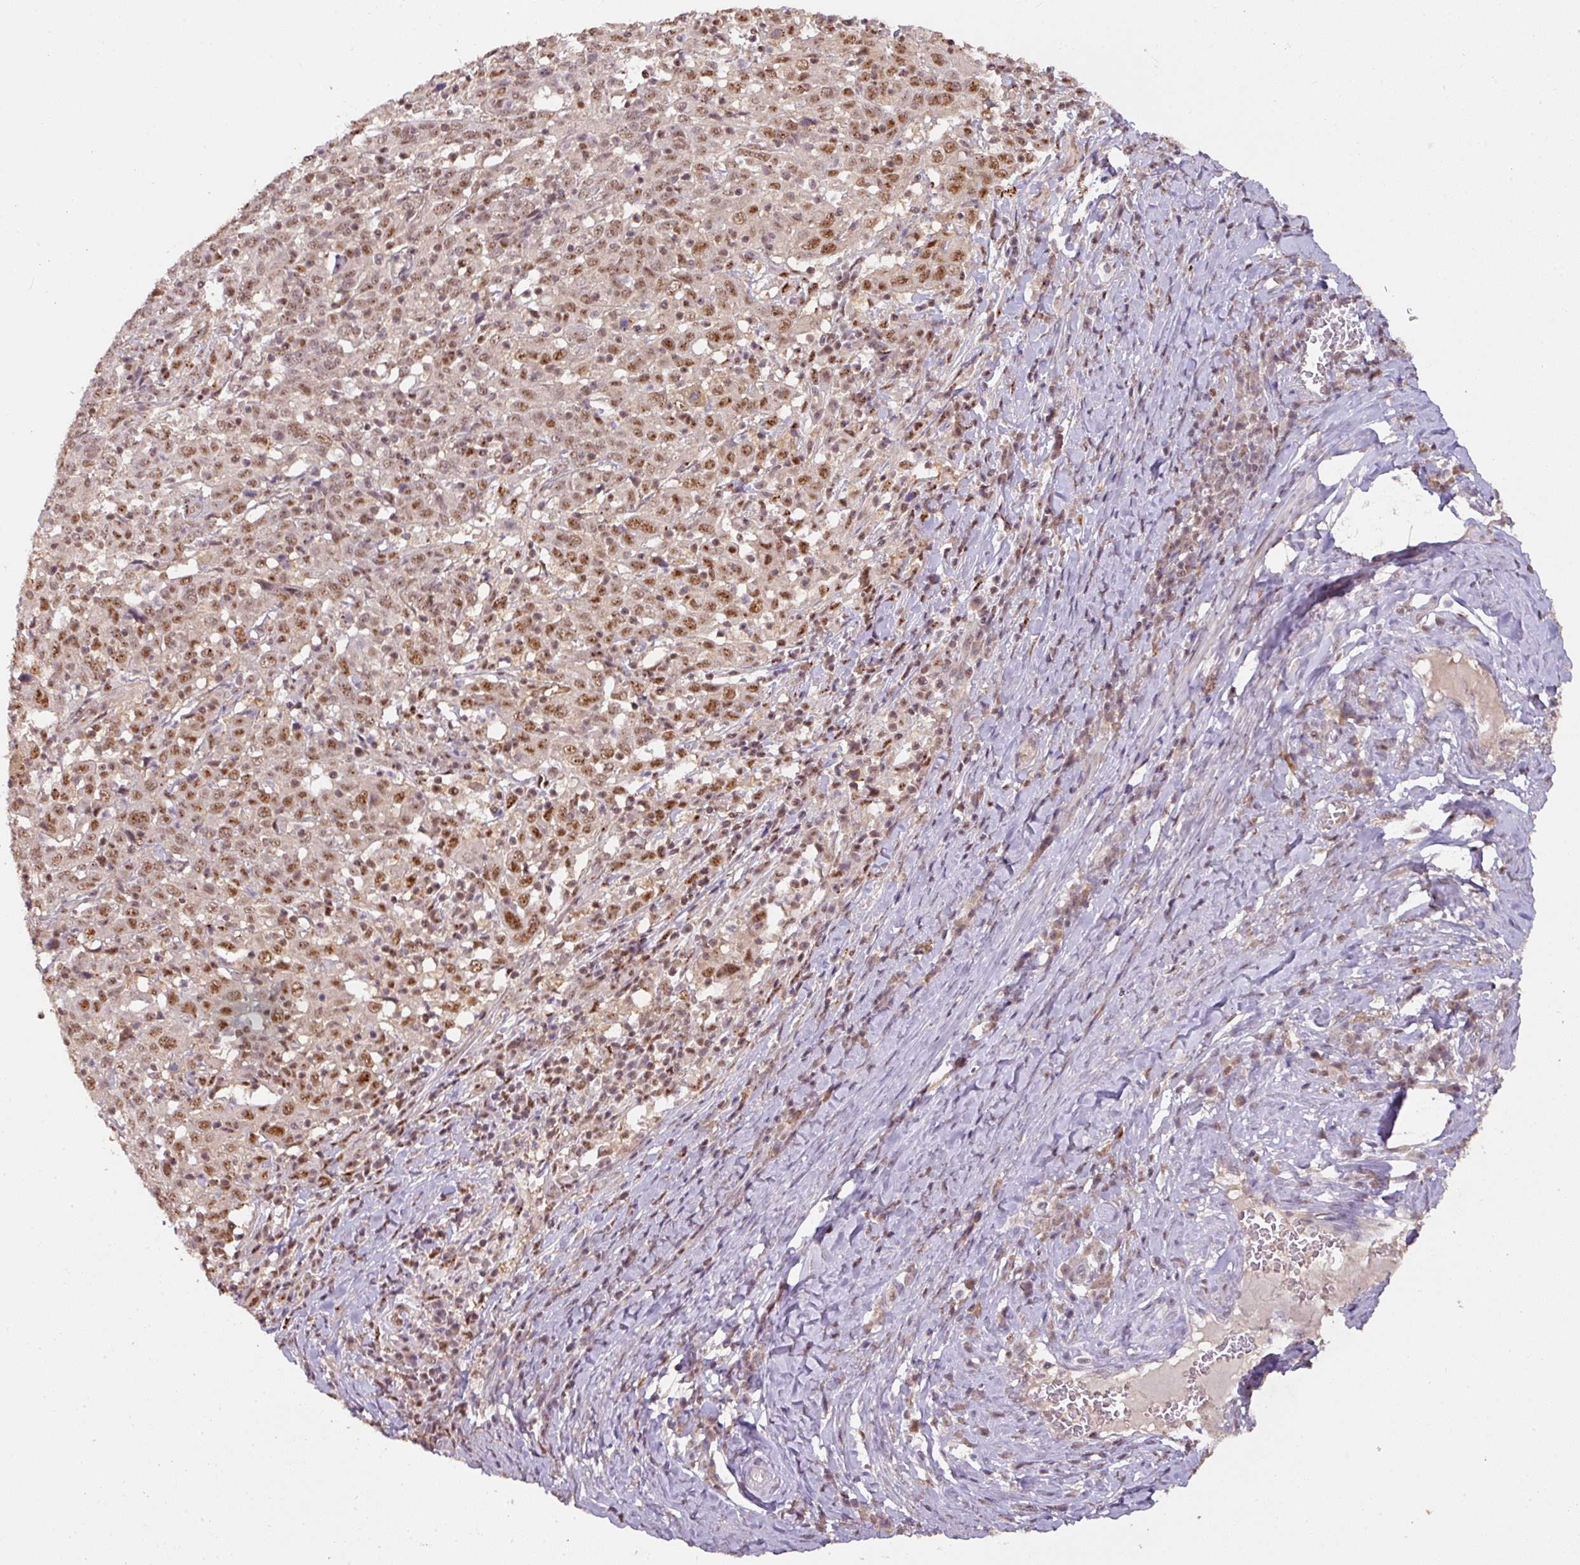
{"staining": {"intensity": "moderate", "quantity": ">75%", "location": "nuclear"}, "tissue": "cervical cancer", "cell_type": "Tumor cells", "image_type": "cancer", "snomed": [{"axis": "morphology", "description": "Squamous cell carcinoma, NOS"}, {"axis": "topography", "description": "Cervix"}], "caption": "Immunohistochemistry (IHC) image of neoplastic tissue: cervical cancer stained using immunohistochemistry (IHC) reveals medium levels of moderate protein expression localized specifically in the nuclear of tumor cells, appearing as a nuclear brown color.", "gene": "RANBP9", "patient": {"sex": "female", "age": 46}}